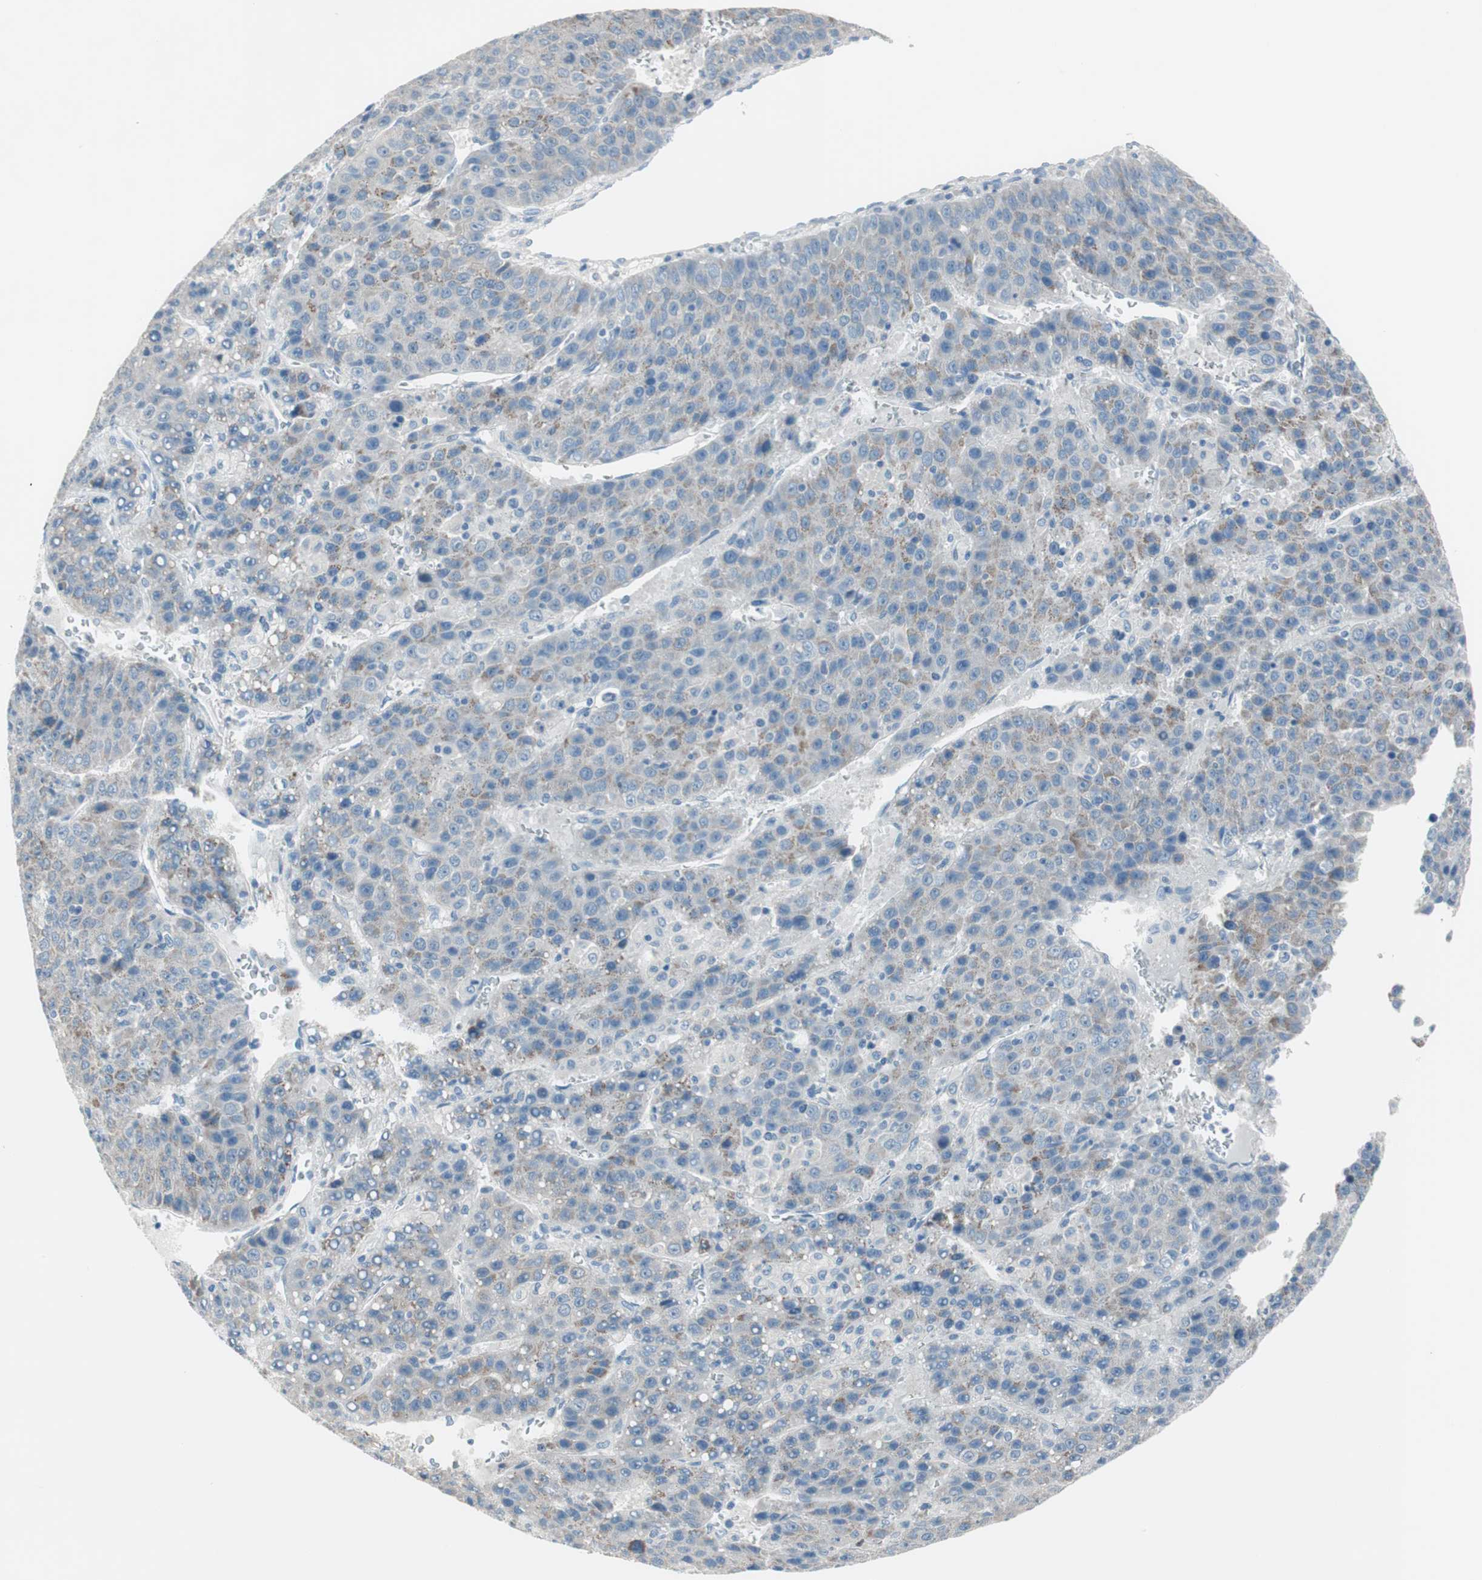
{"staining": {"intensity": "moderate", "quantity": "<25%", "location": "cytoplasmic/membranous"}, "tissue": "liver cancer", "cell_type": "Tumor cells", "image_type": "cancer", "snomed": [{"axis": "morphology", "description": "Carcinoma, Hepatocellular, NOS"}, {"axis": "topography", "description": "Liver"}], "caption": "Liver cancer (hepatocellular carcinoma) stained with DAB IHC displays low levels of moderate cytoplasmic/membranous staining in about <25% of tumor cells.", "gene": "PRRG4", "patient": {"sex": "female", "age": 53}}